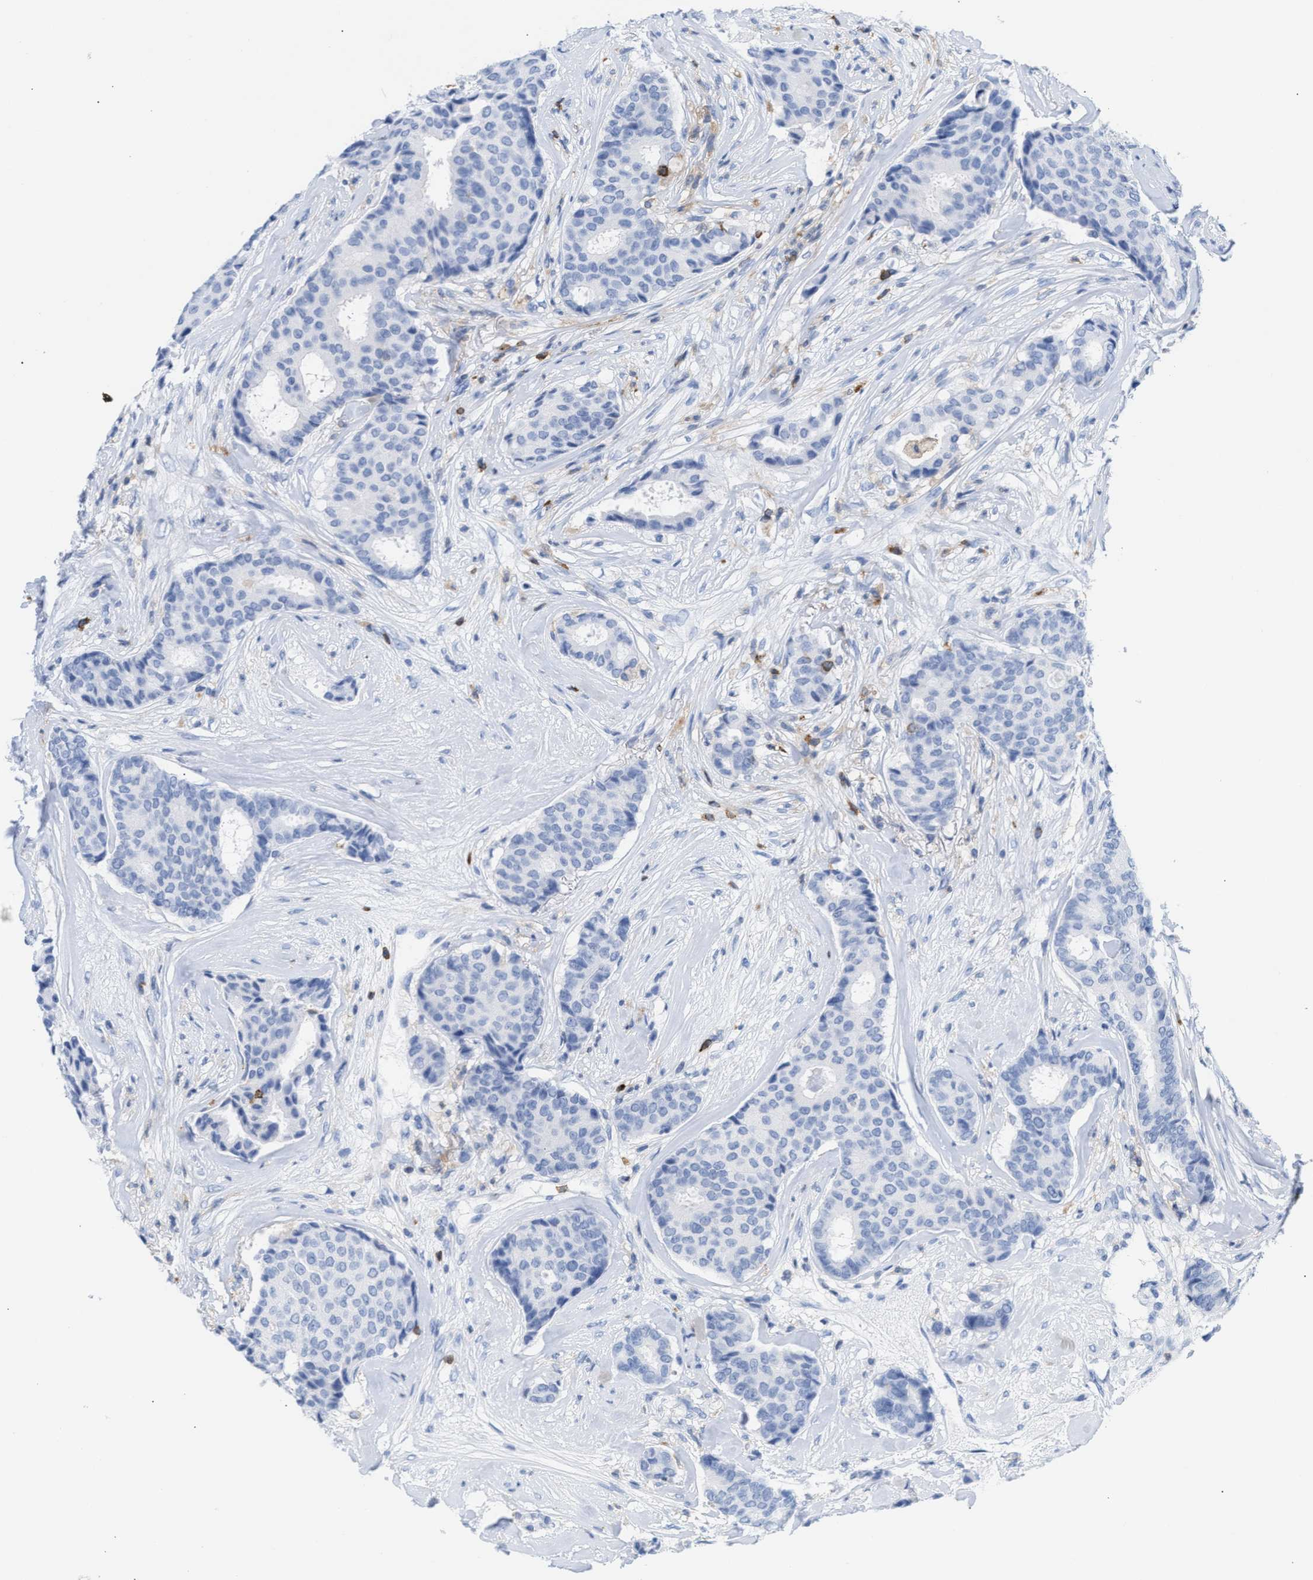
{"staining": {"intensity": "negative", "quantity": "none", "location": "none"}, "tissue": "breast cancer", "cell_type": "Tumor cells", "image_type": "cancer", "snomed": [{"axis": "morphology", "description": "Duct carcinoma"}, {"axis": "topography", "description": "Breast"}], "caption": "DAB (3,3'-diaminobenzidine) immunohistochemical staining of intraductal carcinoma (breast) displays no significant positivity in tumor cells.", "gene": "LCP1", "patient": {"sex": "female", "age": 75}}